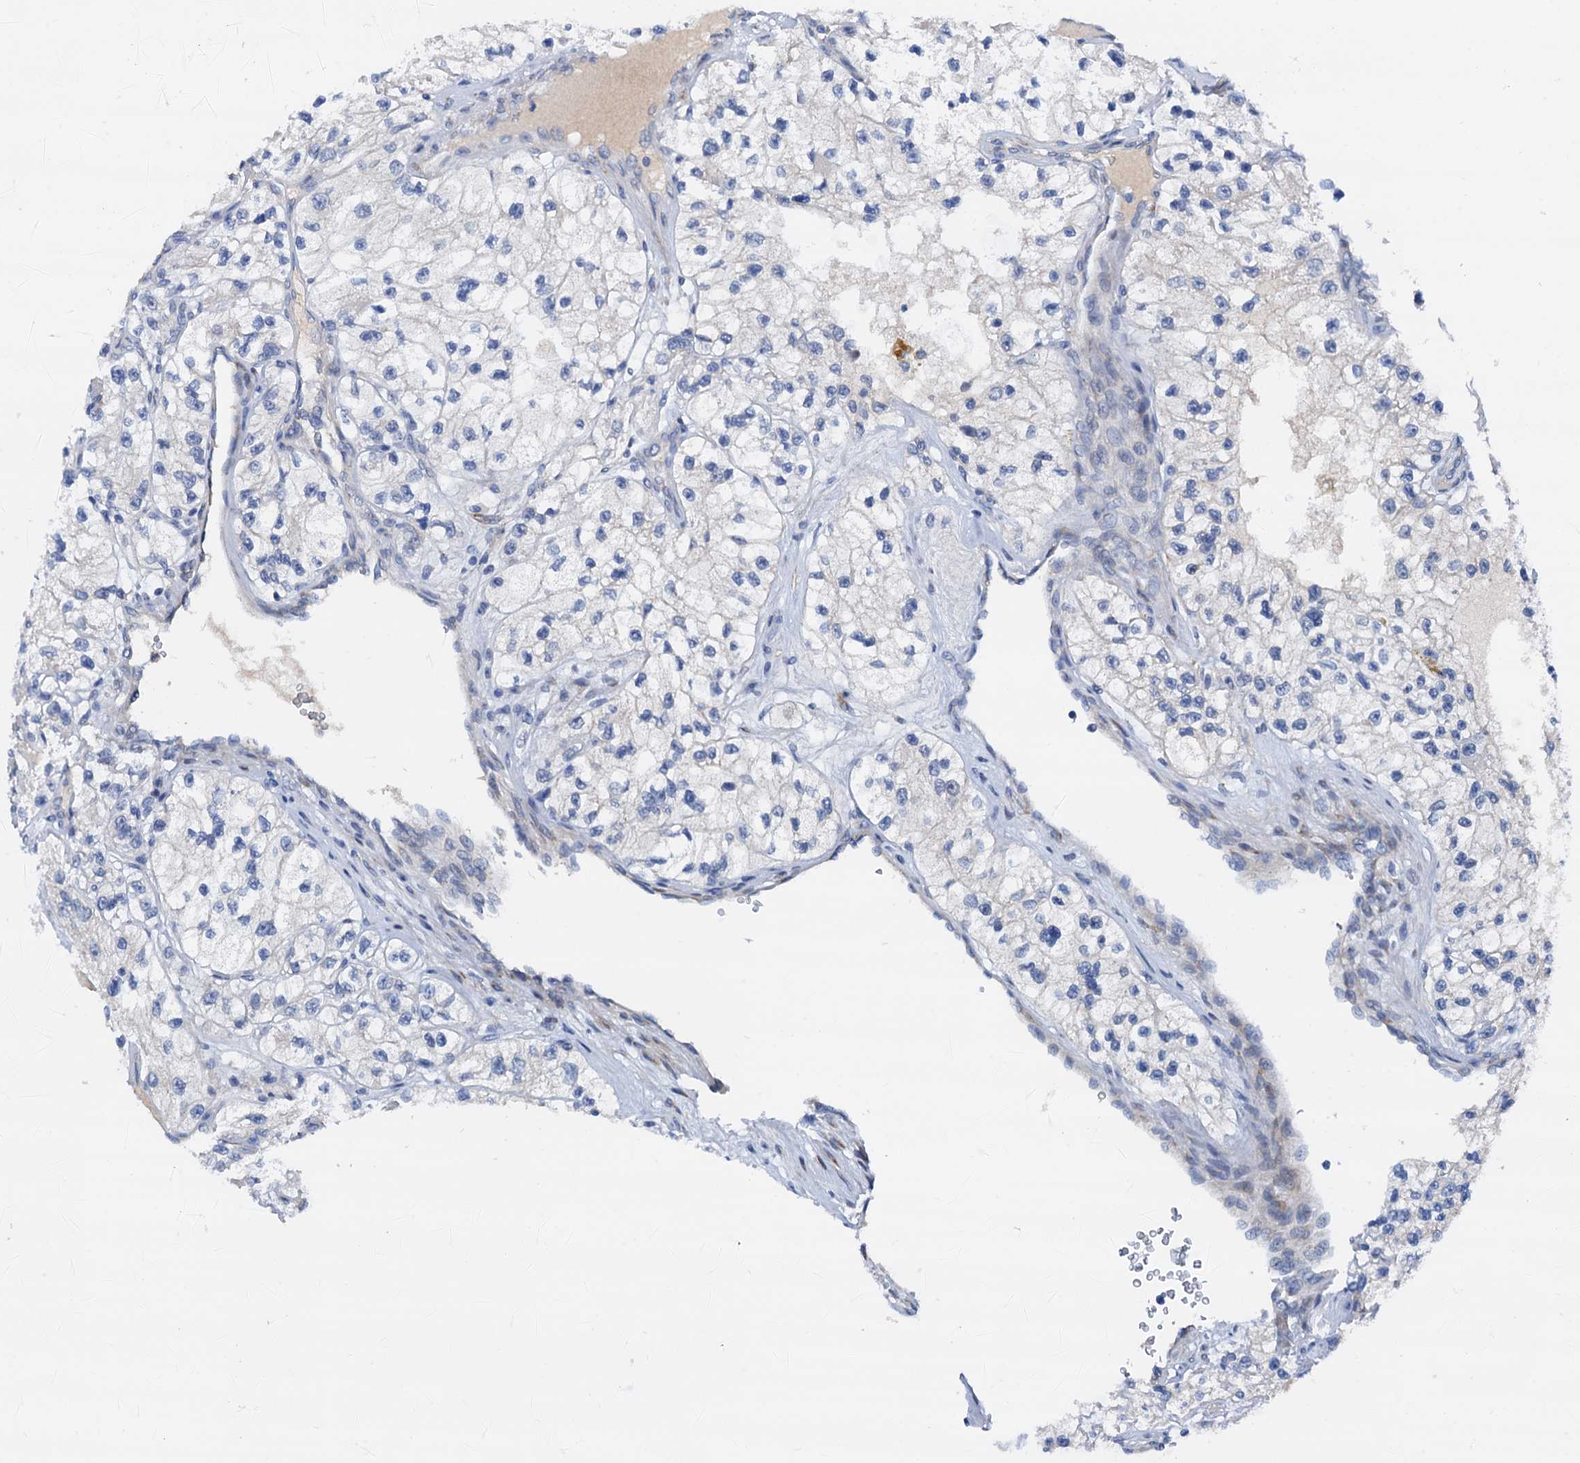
{"staining": {"intensity": "negative", "quantity": "none", "location": "none"}, "tissue": "renal cancer", "cell_type": "Tumor cells", "image_type": "cancer", "snomed": [{"axis": "morphology", "description": "Adenocarcinoma, NOS"}, {"axis": "topography", "description": "Kidney"}], "caption": "The image demonstrates no significant staining in tumor cells of renal cancer (adenocarcinoma).", "gene": "RASSF9", "patient": {"sex": "female", "age": 57}}